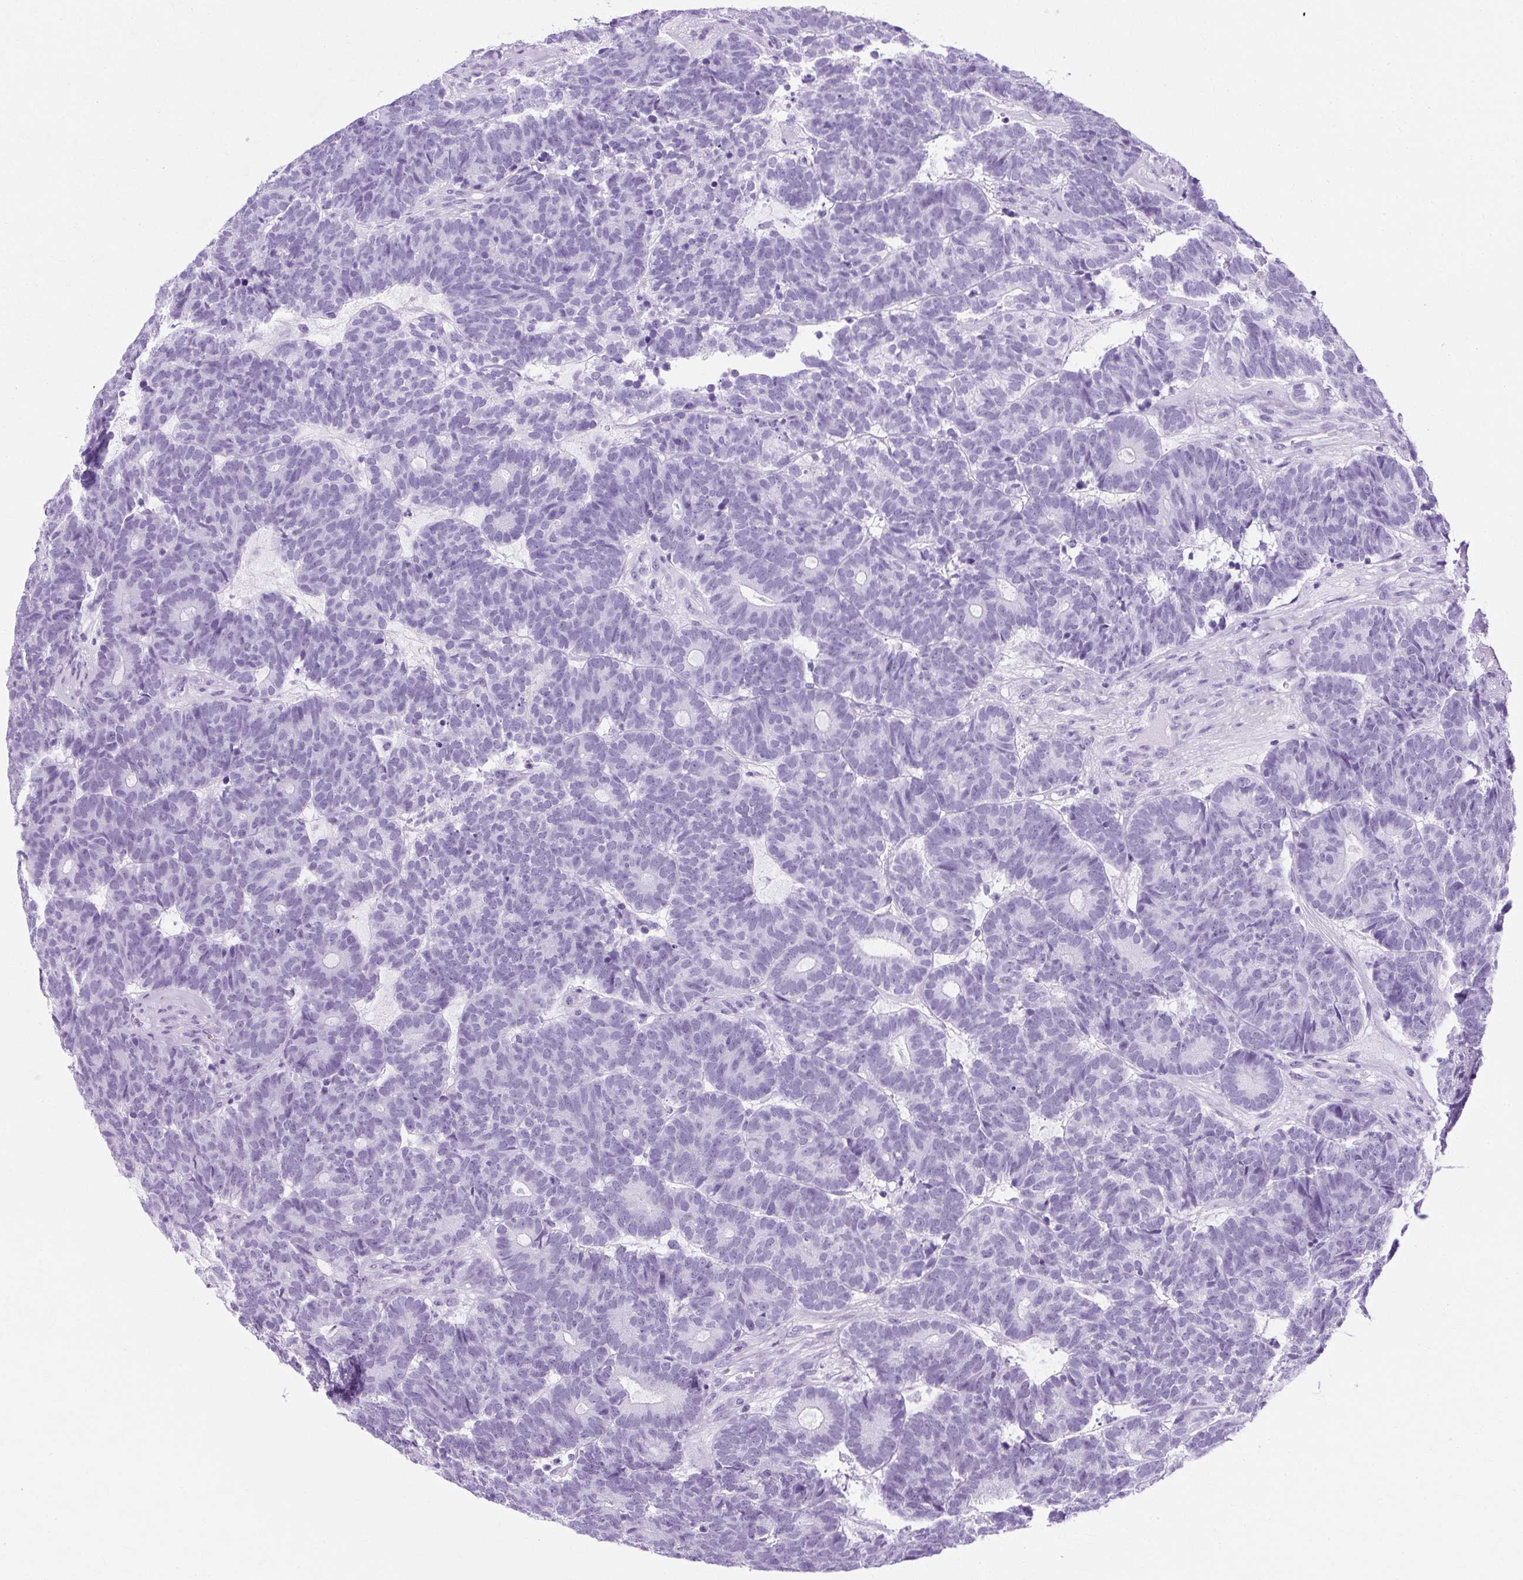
{"staining": {"intensity": "negative", "quantity": "none", "location": "none"}, "tissue": "head and neck cancer", "cell_type": "Tumor cells", "image_type": "cancer", "snomed": [{"axis": "morphology", "description": "Adenocarcinoma, NOS"}, {"axis": "topography", "description": "Head-Neck"}], "caption": "A high-resolution micrograph shows immunohistochemistry (IHC) staining of adenocarcinoma (head and neck), which exhibits no significant expression in tumor cells.", "gene": "TMEM89", "patient": {"sex": "female", "age": 81}}